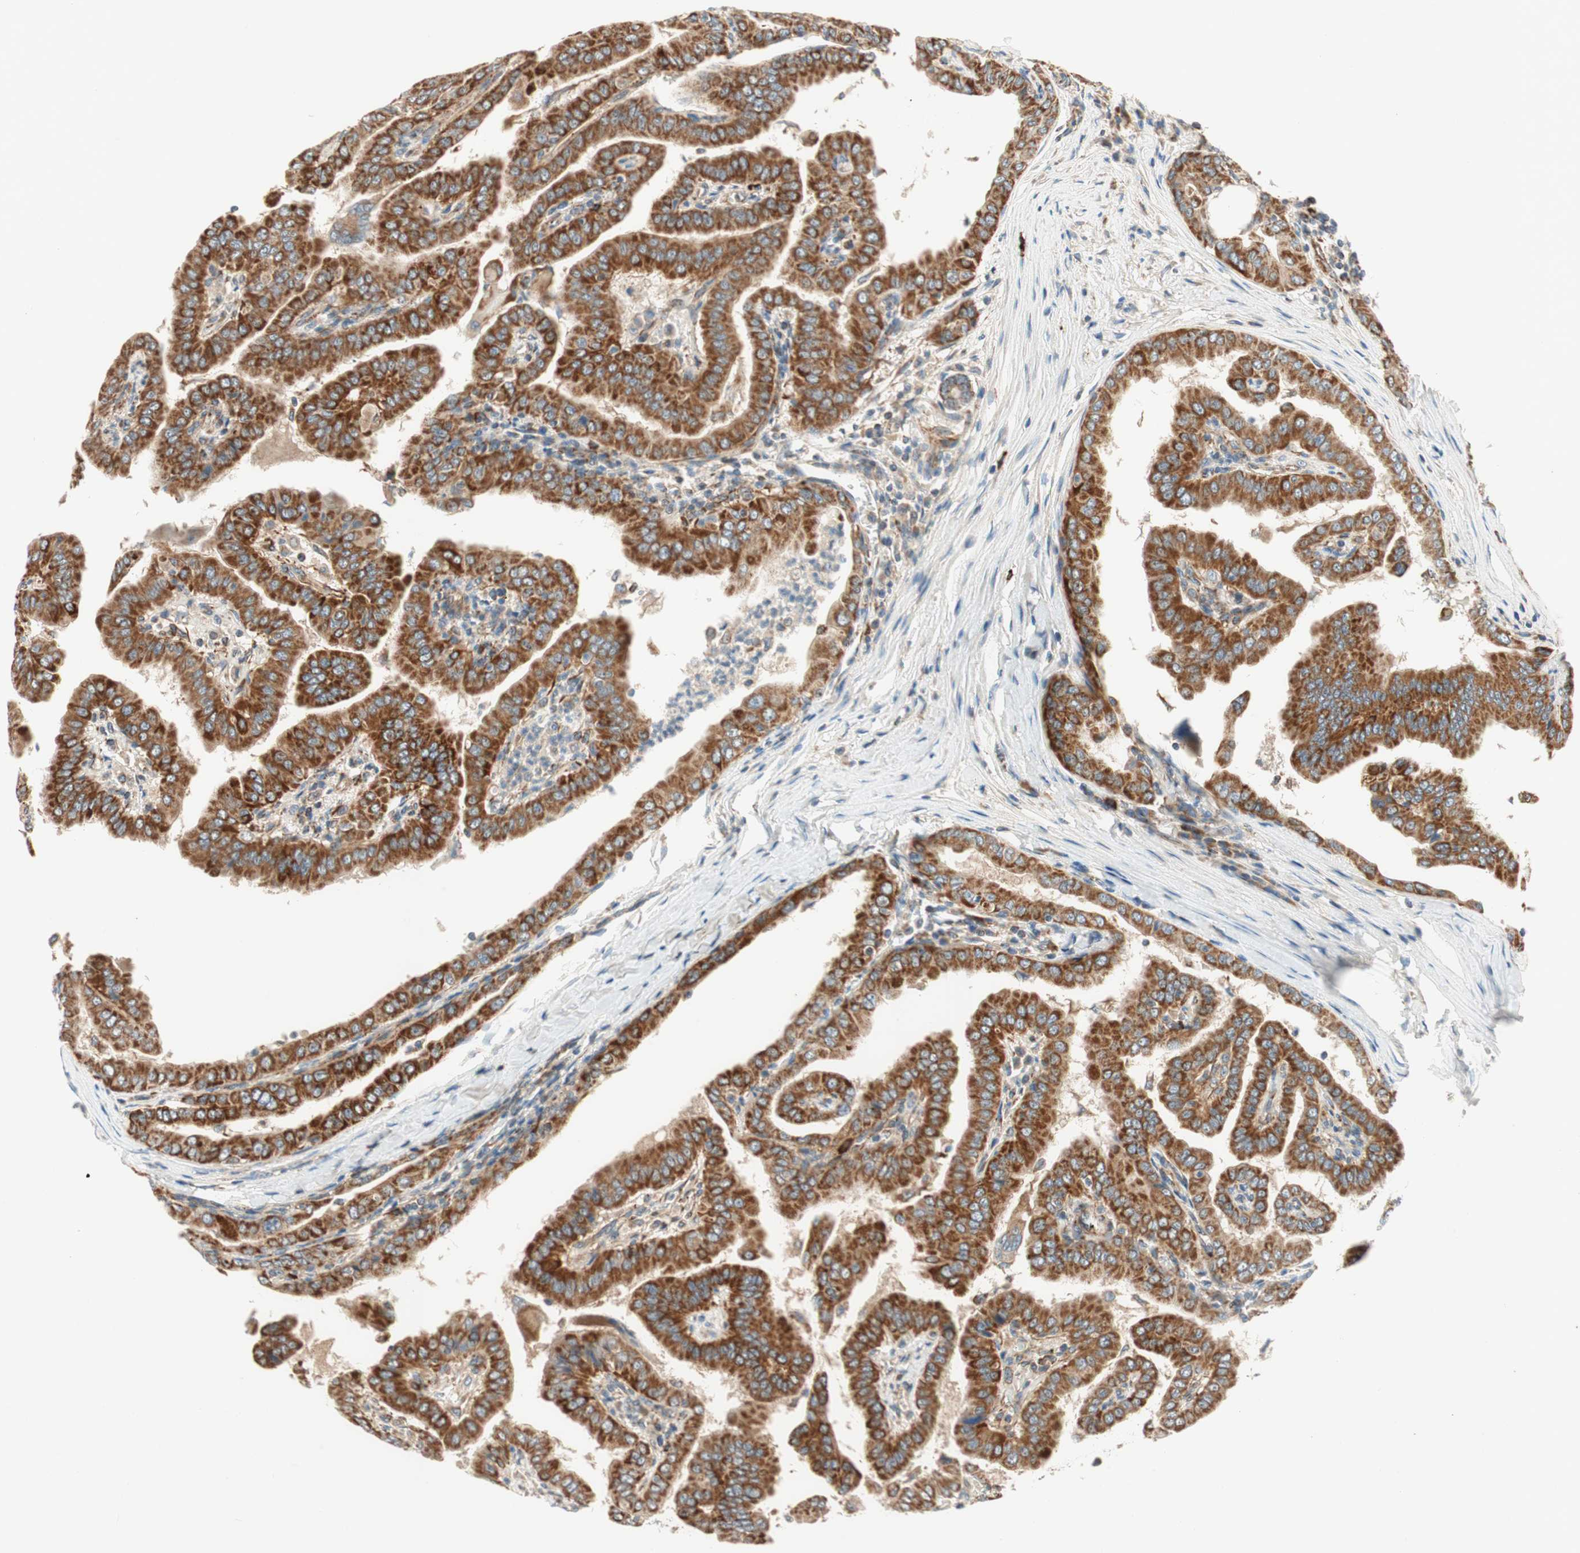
{"staining": {"intensity": "strong", "quantity": ">75%", "location": "cytoplasmic/membranous"}, "tissue": "thyroid cancer", "cell_type": "Tumor cells", "image_type": "cancer", "snomed": [{"axis": "morphology", "description": "Papillary adenocarcinoma, NOS"}, {"axis": "topography", "description": "Thyroid gland"}], "caption": "Immunohistochemical staining of human thyroid cancer shows high levels of strong cytoplasmic/membranous protein positivity in about >75% of tumor cells.", "gene": "AKAP1", "patient": {"sex": "male", "age": 33}}